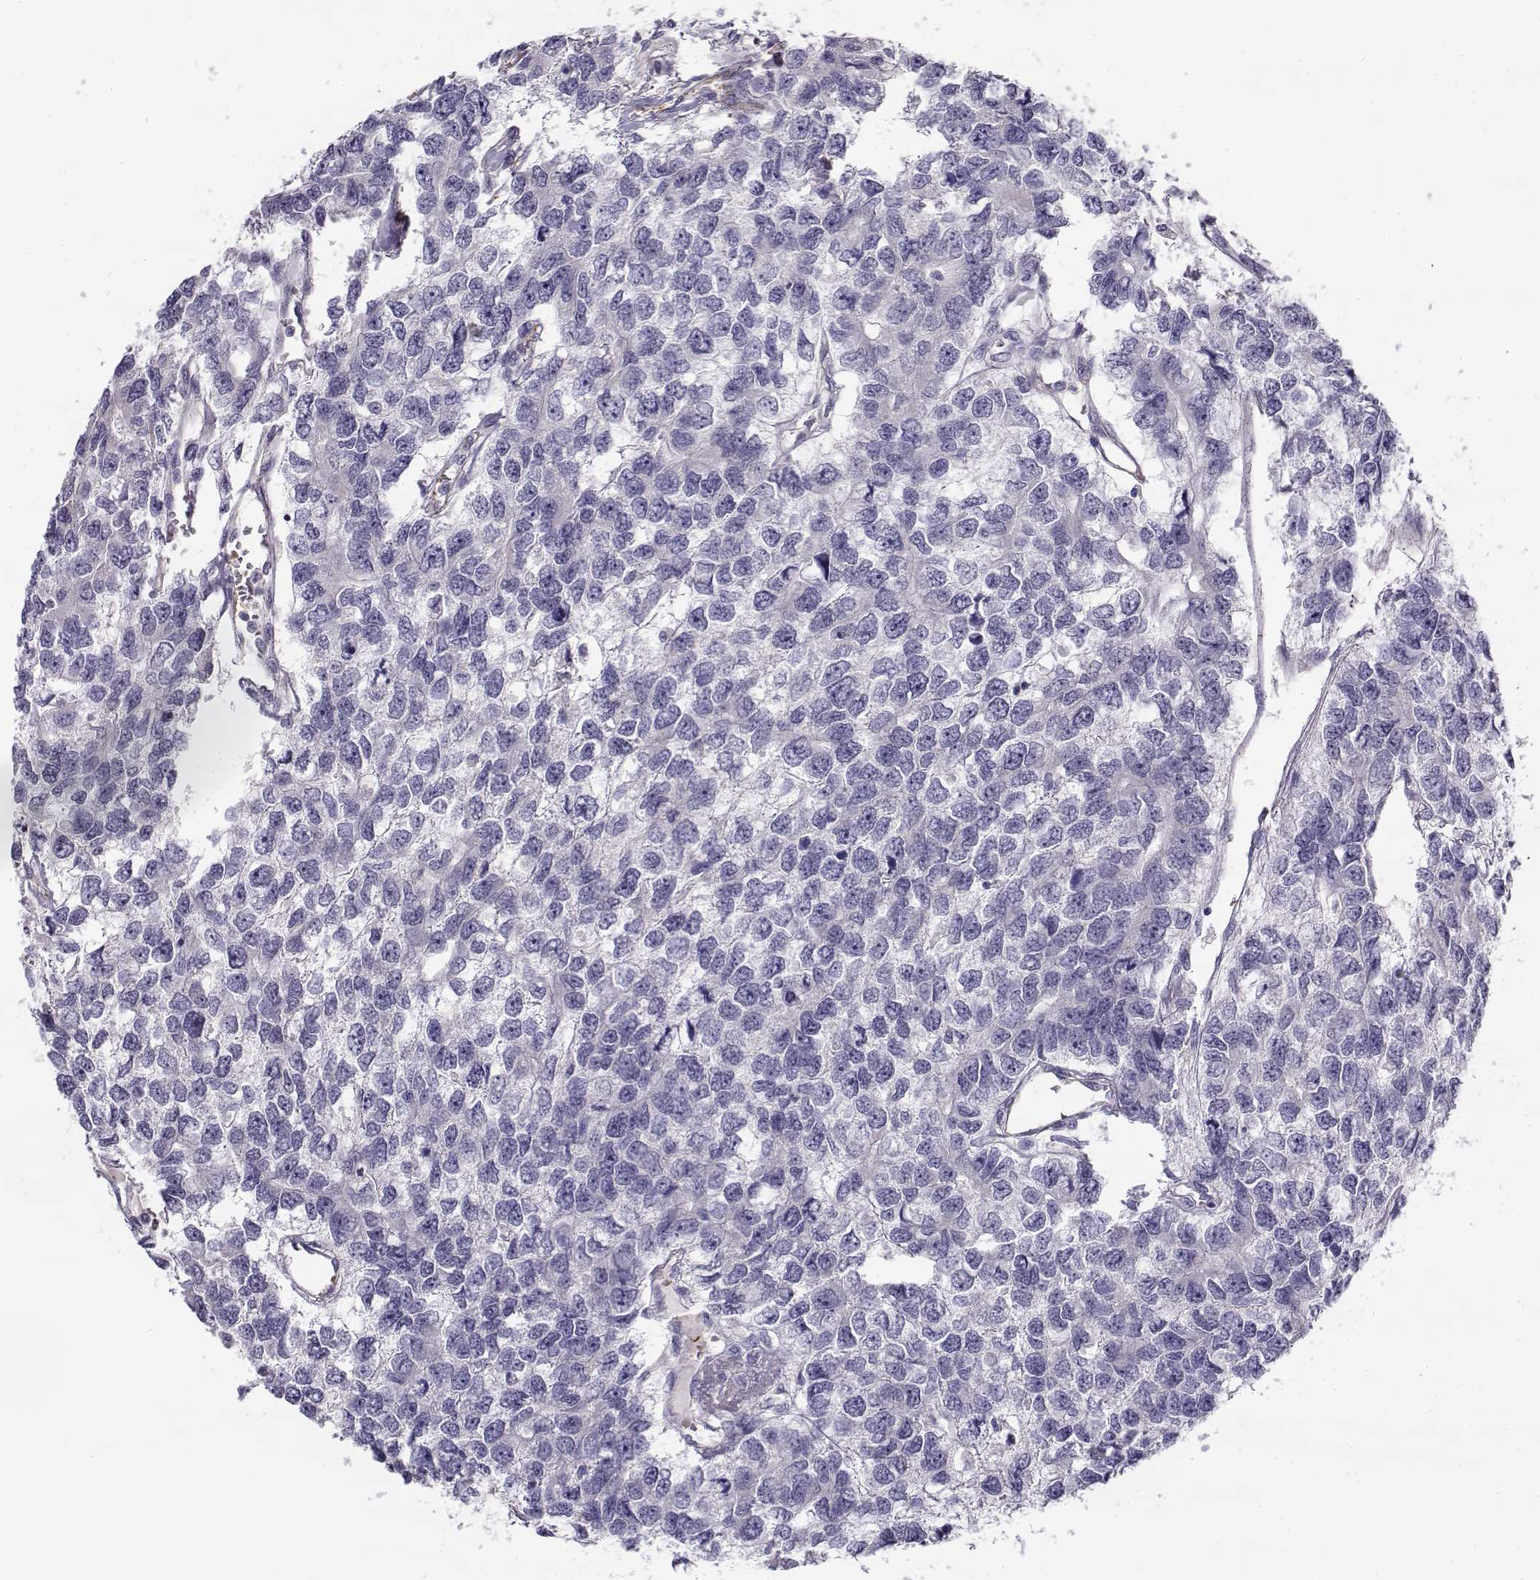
{"staining": {"intensity": "negative", "quantity": "none", "location": "none"}, "tissue": "testis cancer", "cell_type": "Tumor cells", "image_type": "cancer", "snomed": [{"axis": "morphology", "description": "Seminoma, NOS"}, {"axis": "topography", "description": "Testis"}], "caption": "Tumor cells are negative for protein expression in human testis cancer (seminoma).", "gene": "MYO1A", "patient": {"sex": "male", "age": 52}}